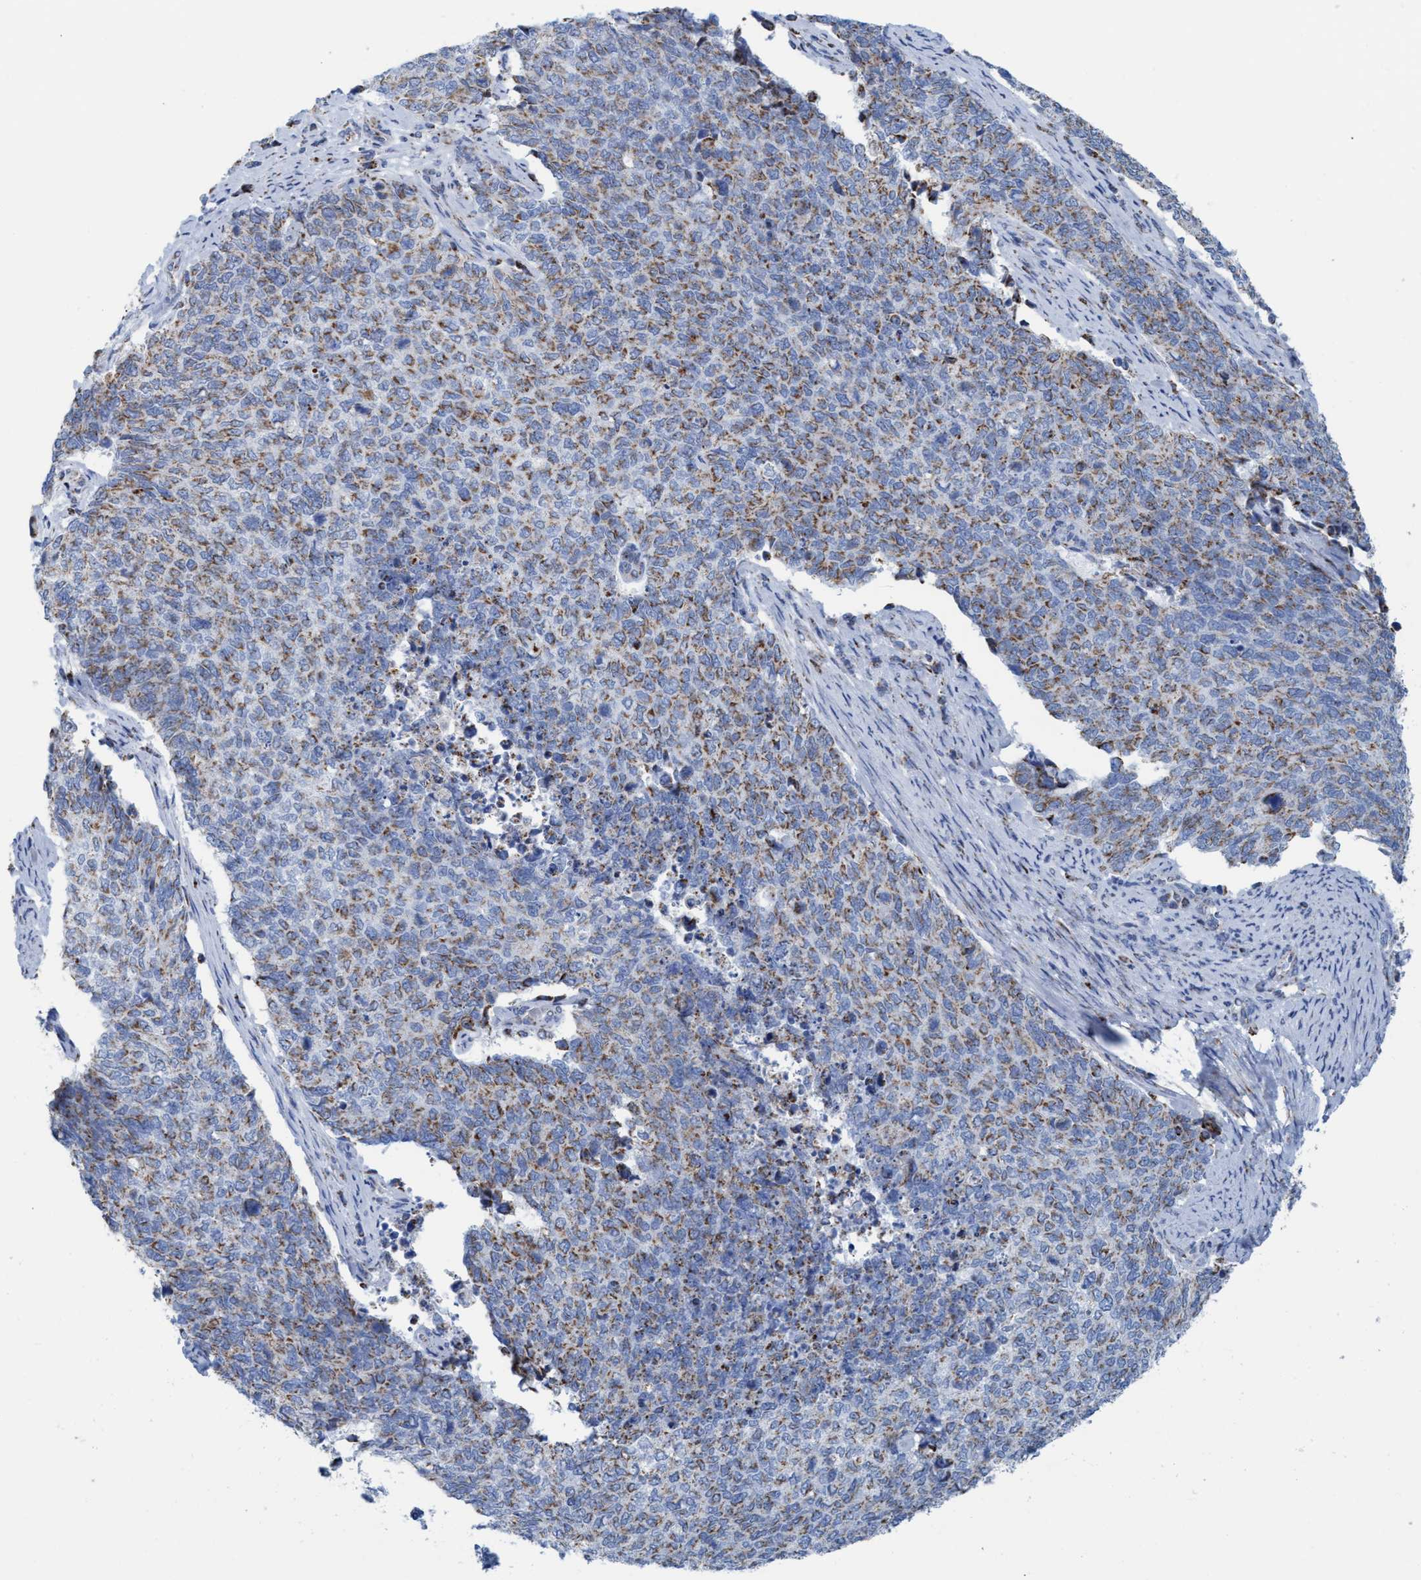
{"staining": {"intensity": "moderate", "quantity": ">75%", "location": "cytoplasmic/membranous"}, "tissue": "cervical cancer", "cell_type": "Tumor cells", "image_type": "cancer", "snomed": [{"axis": "morphology", "description": "Squamous cell carcinoma, NOS"}, {"axis": "topography", "description": "Cervix"}], "caption": "Brown immunohistochemical staining in cervical squamous cell carcinoma reveals moderate cytoplasmic/membranous expression in about >75% of tumor cells. Immunohistochemistry (ihc) stains the protein in brown and the nuclei are stained blue.", "gene": "GGA3", "patient": {"sex": "female", "age": 63}}